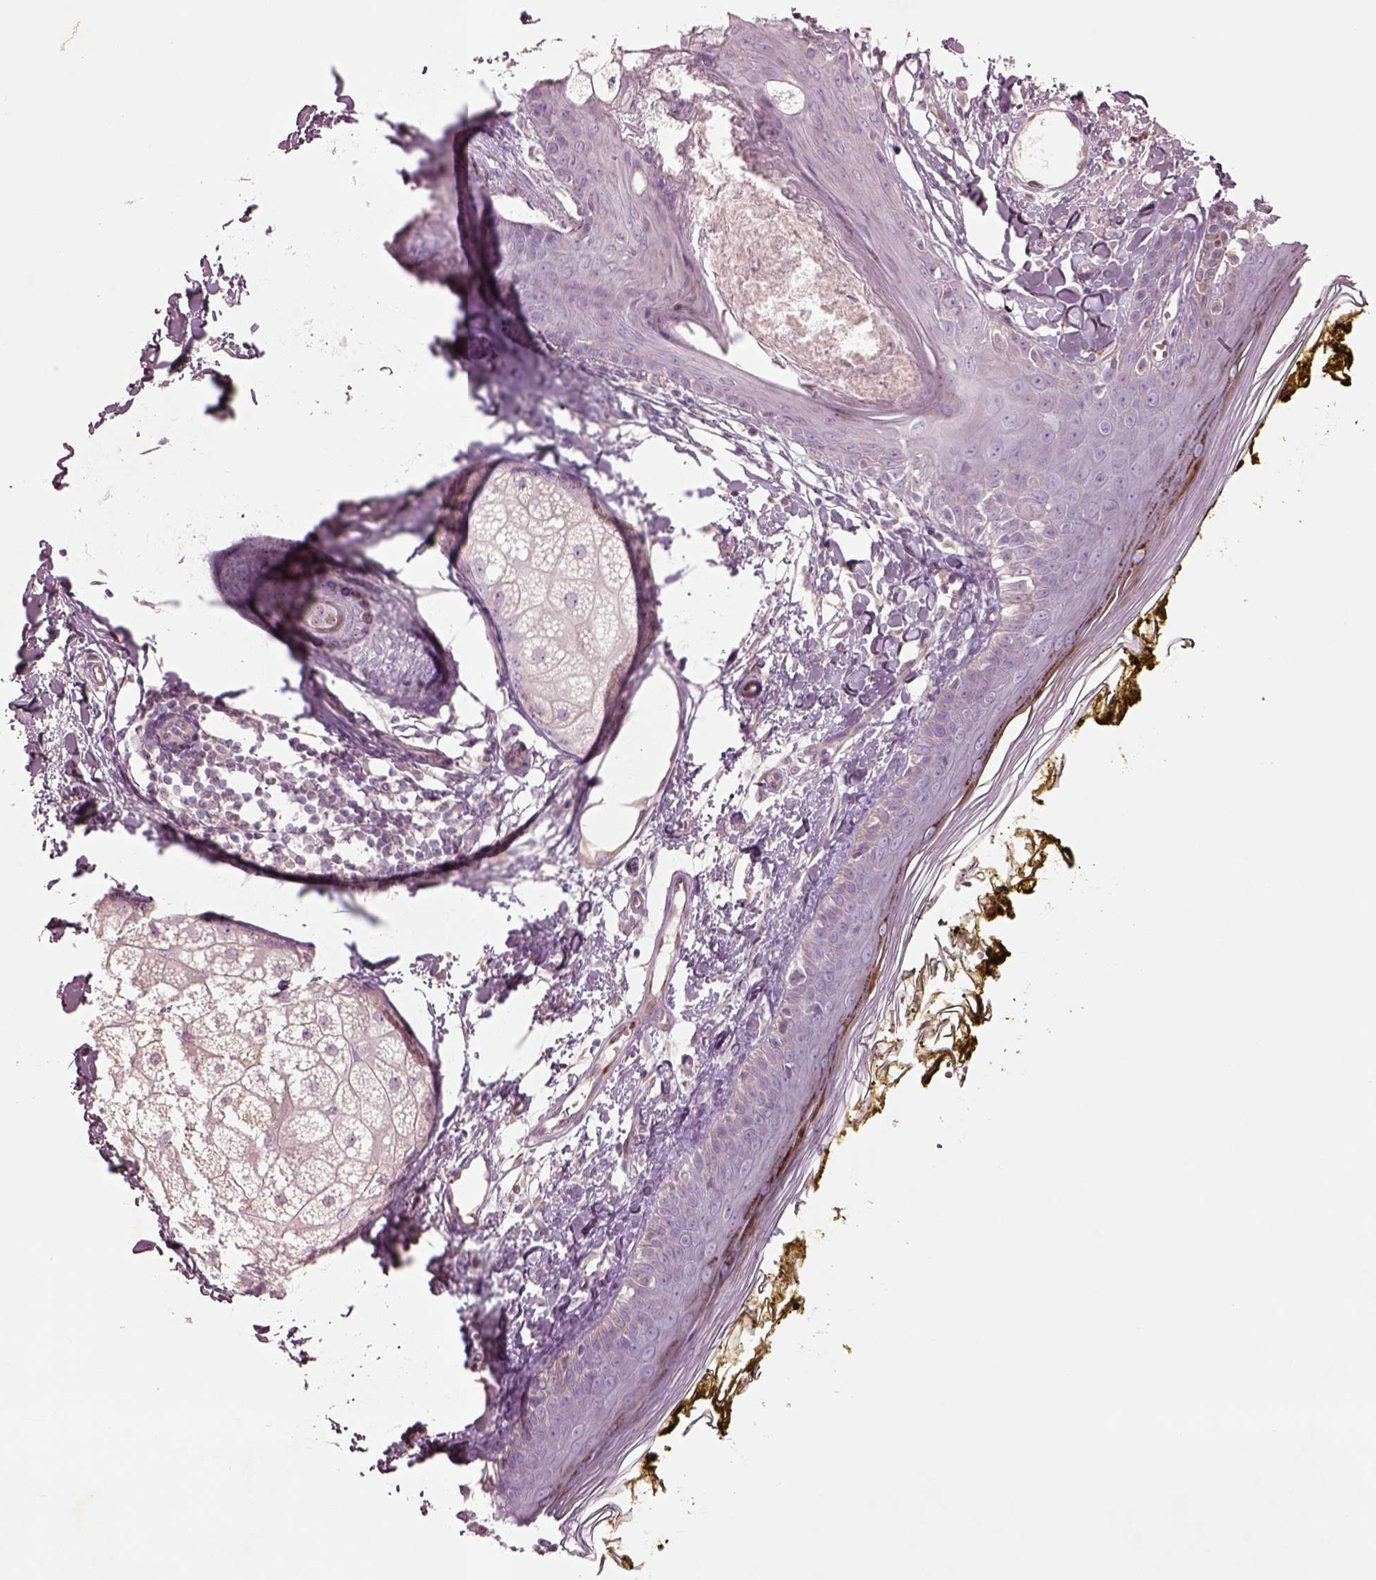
{"staining": {"intensity": "negative", "quantity": "none", "location": "none"}, "tissue": "skin", "cell_type": "Fibroblasts", "image_type": "normal", "snomed": [{"axis": "morphology", "description": "Normal tissue, NOS"}, {"axis": "topography", "description": "Skin"}], "caption": "High magnification brightfield microscopy of unremarkable skin stained with DAB (brown) and counterstained with hematoxylin (blue): fibroblasts show no significant staining.", "gene": "DUOXA2", "patient": {"sex": "male", "age": 76}}